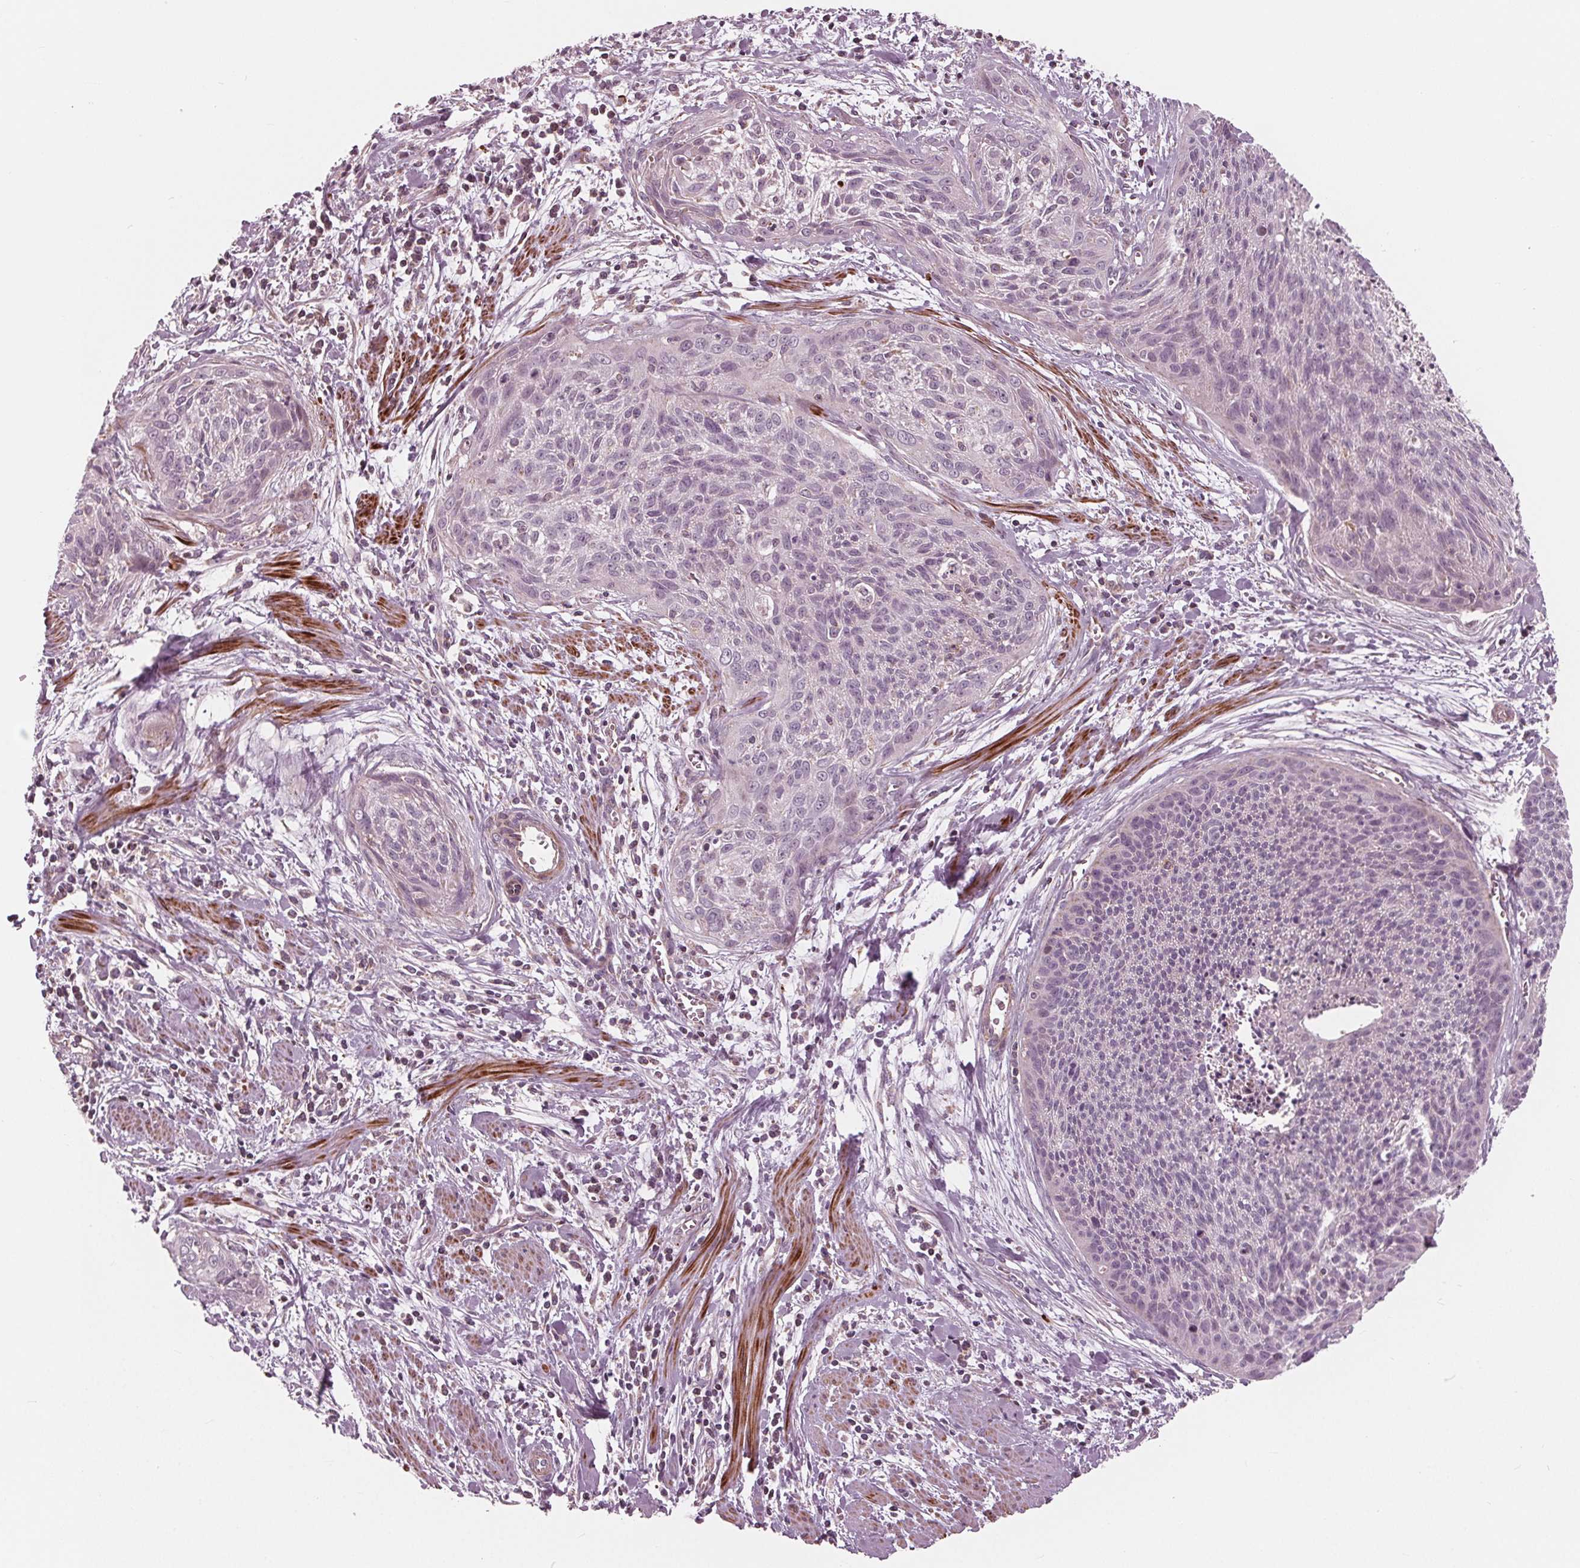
{"staining": {"intensity": "negative", "quantity": "none", "location": "none"}, "tissue": "cervical cancer", "cell_type": "Tumor cells", "image_type": "cancer", "snomed": [{"axis": "morphology", "description": "Squamous cell carcinoma, NOS"}, {"axis": "topography", "description": "Cervix"}], "caption": "IHC of cervical squamous cell carcinoma shows no staining in tumor cells.", "gene": "DCAF4L2", "patient": {"sex": "female", "age": 55}}